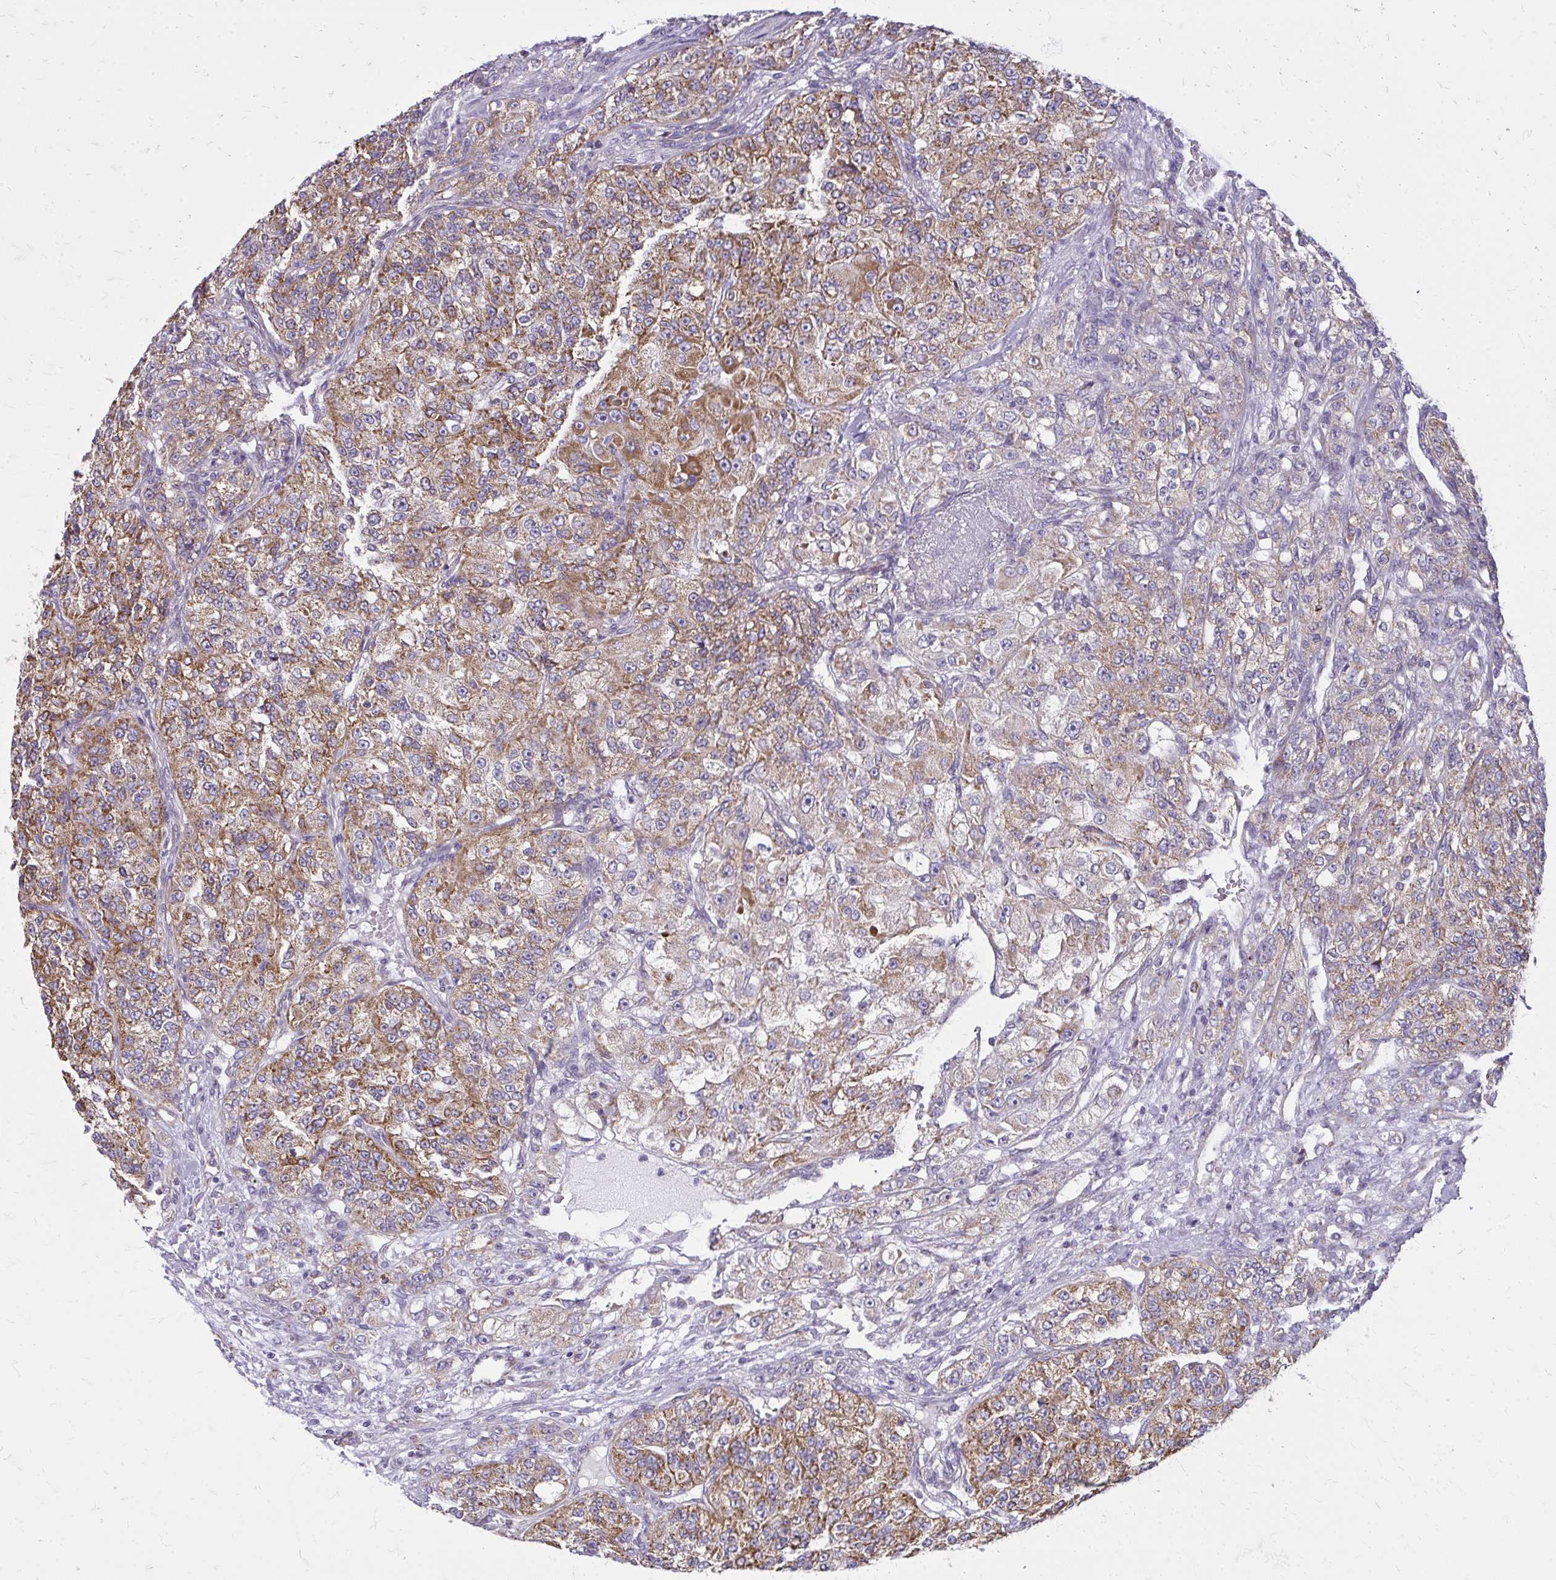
{"staining": {"intensity": "moderate", "quantity": ">75%", "location": "cytoplasmic/membranous"}, "tissue": "renal cancer", "cell_type": "Tumor cells", "image_type": "cancer", "snomed": [{"axis": "morphology", "description": "Adenocarcinoma, NOS"}, {"axis": "topography", "description": "Kidney"}], "caption": "A brown stain shows moderate cytoplasmic/membranous positivity of a protein in renal cancer (adenocarcinoma) tumor cells. Using DAB (brown) and hematoxylin (blue) stains, captured at high magnification using brightfield microscopy.", "gene": "IFIT1", "patient": {"sex": "female", "age": 63}}